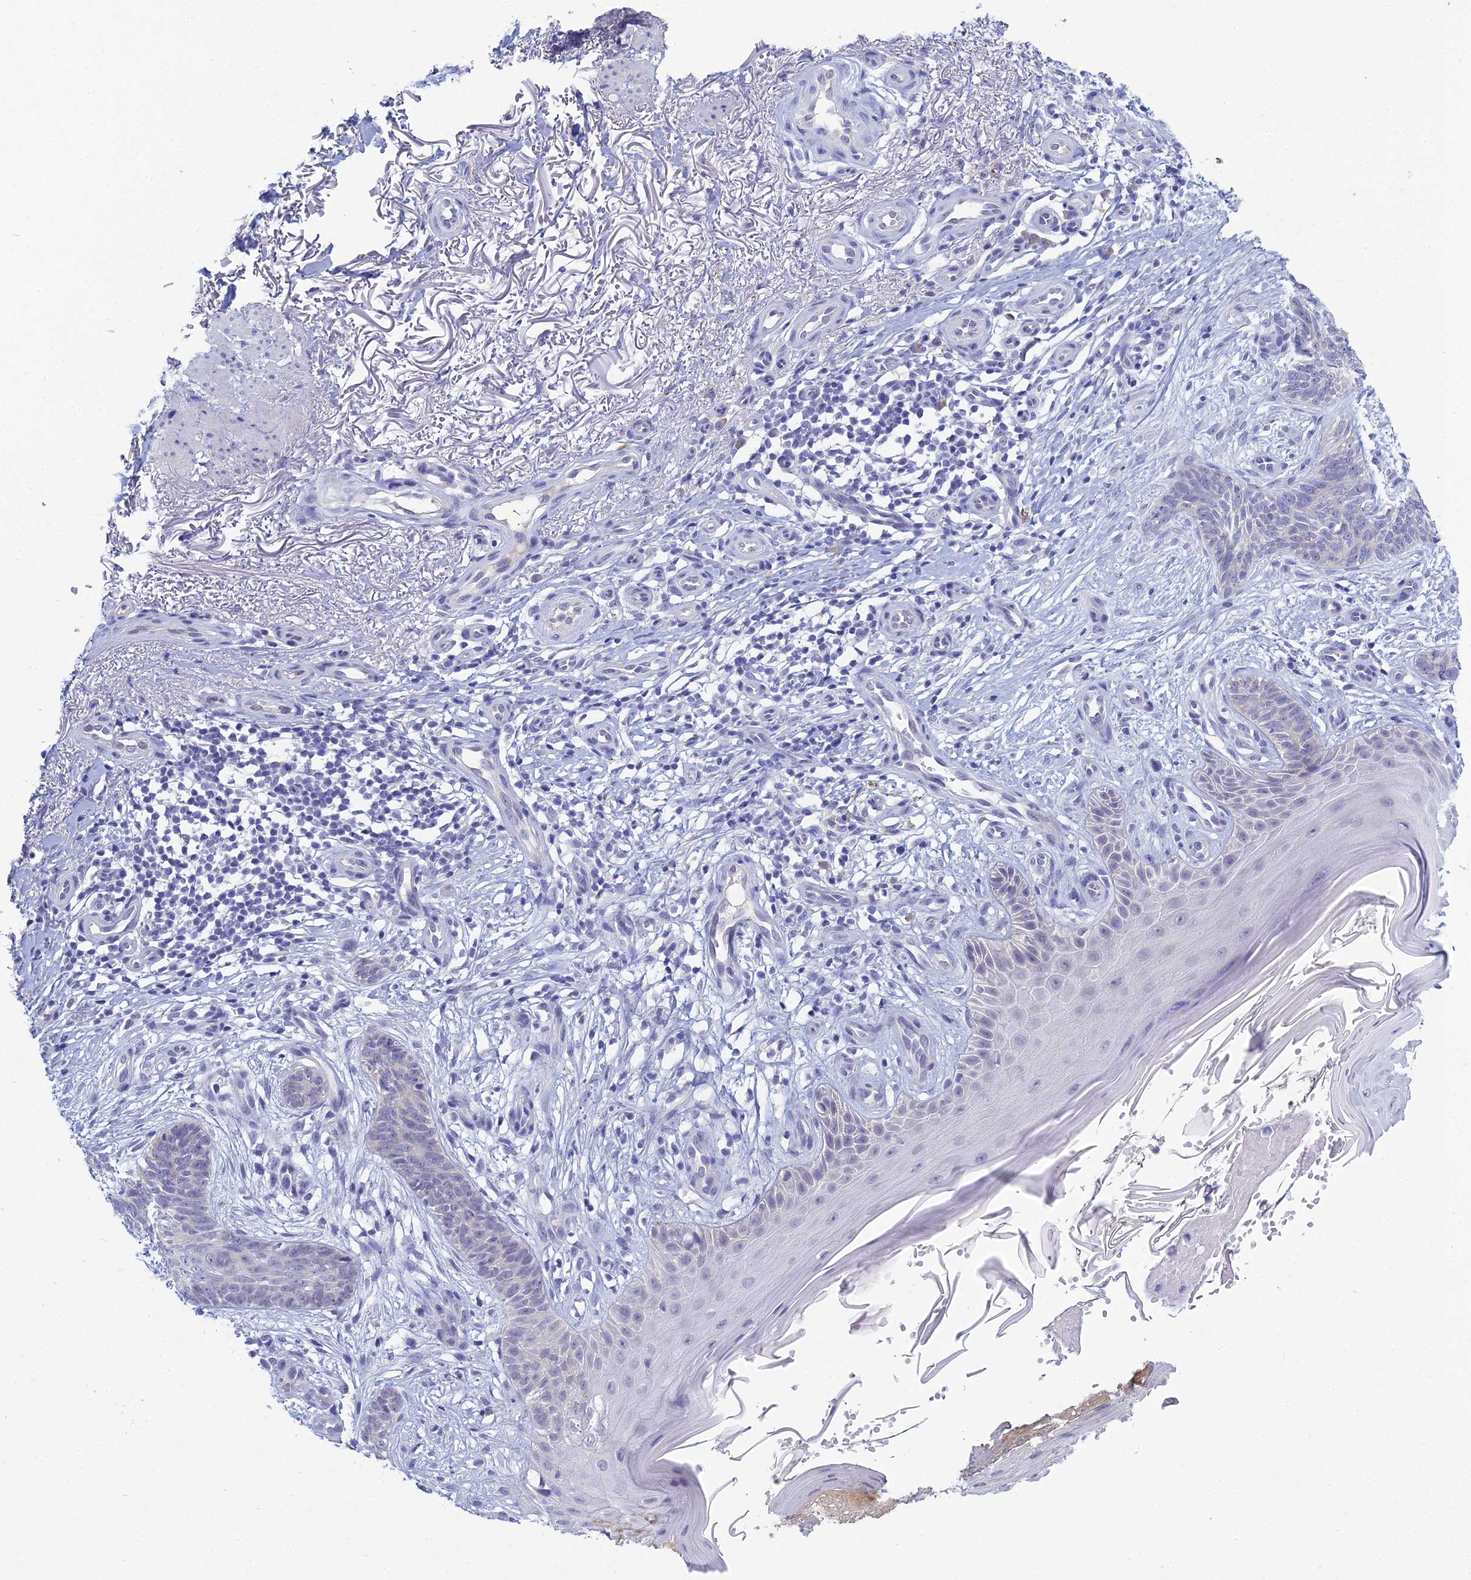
{"staining": {"intensity": "negative", "quantity": "none", "location": "none"}, "tissue": "skin cancer", "cell_type": "Tumor cells", "image_type": "cancer", "snomed": [{"axis": "morphology", "description": "Basal cell carcinoma"}, {"axis": "topography", "description": "Skin"}], "caption": "Immunohistochemical staining of skin basal cell carcinoma shows no significant positivity in tumor cells.", "gene": "MUC13", "patient": {"sex": "female", "age": 82}}